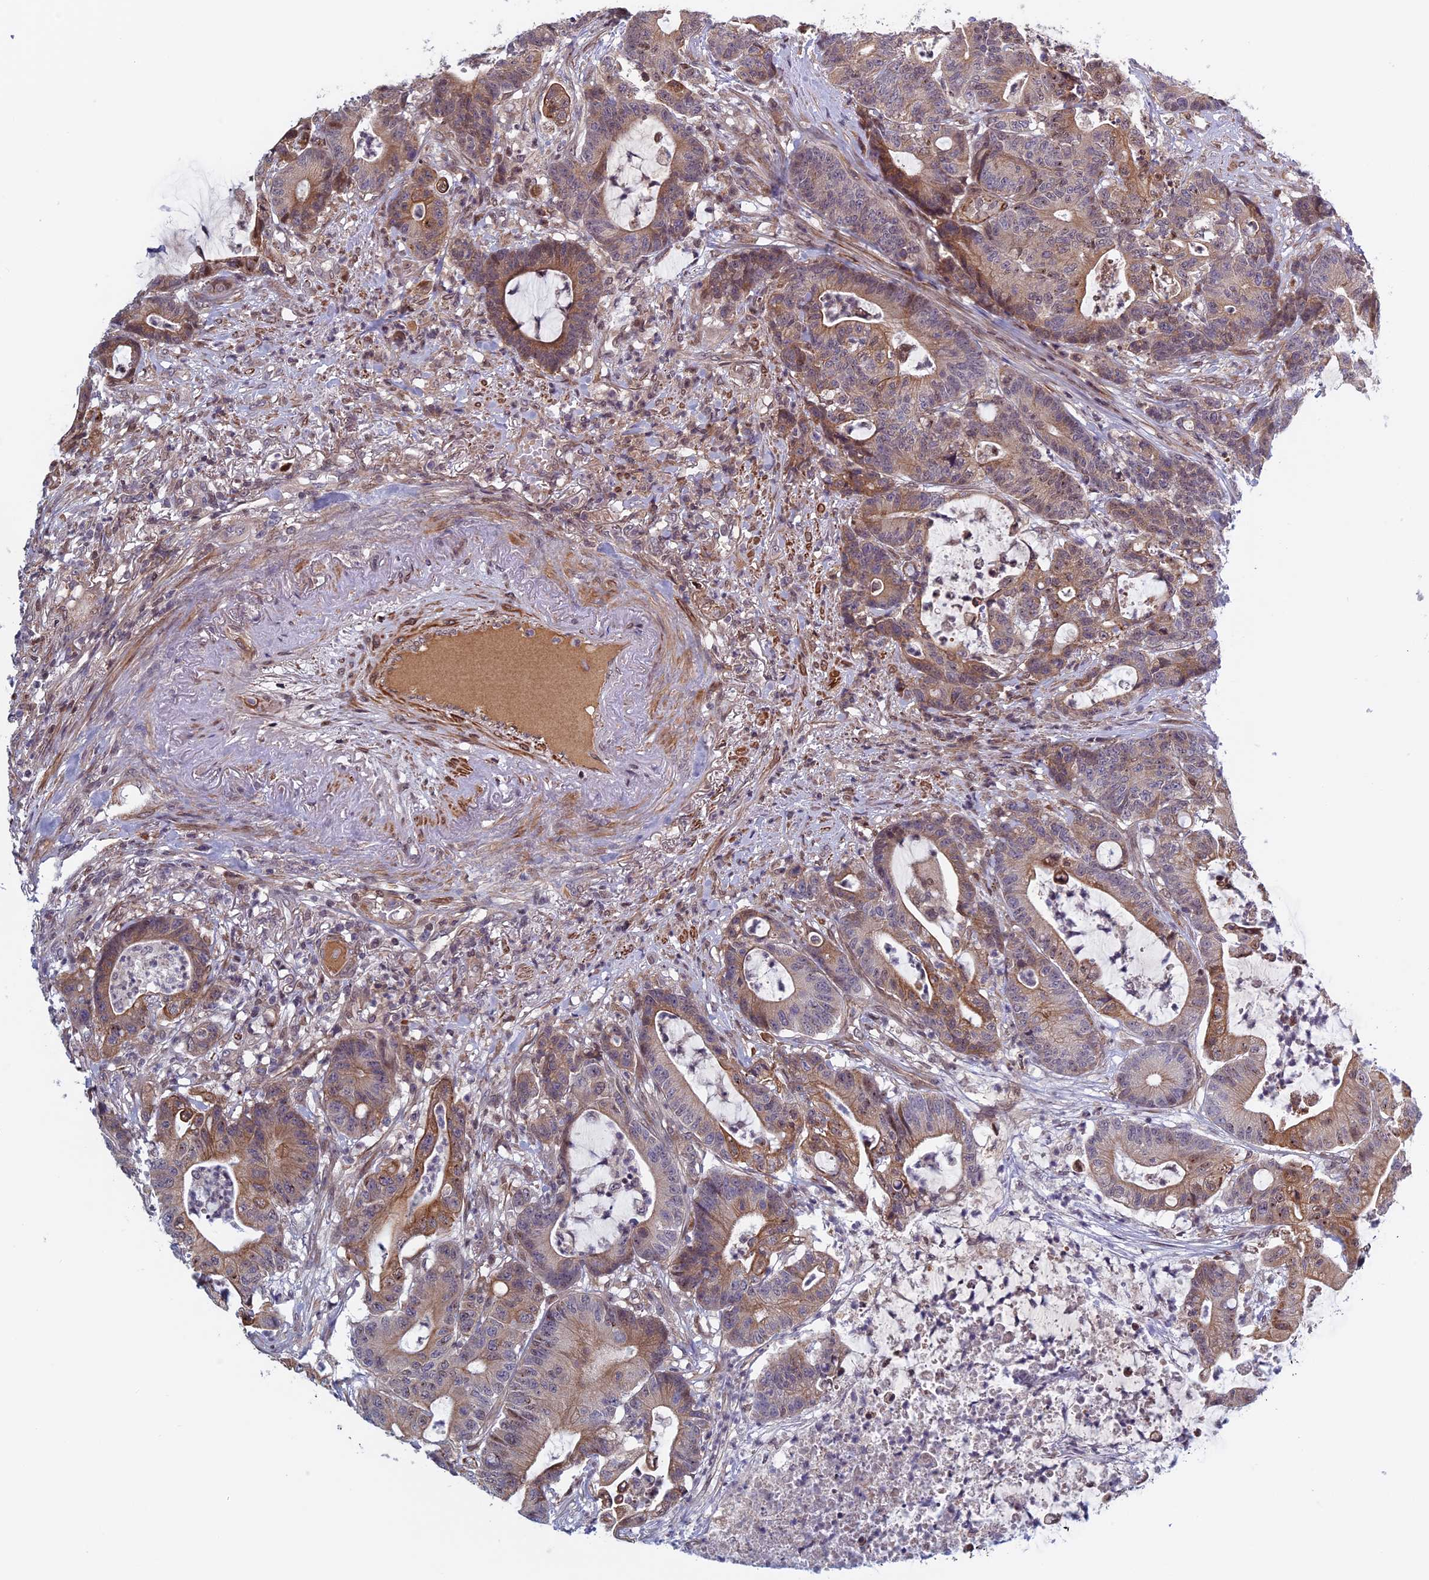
{"staining": {"intensity": "moderate", "quantity": "25%-75%", "location": "cytoplasmic/membranous,nuclear"}, "tissue": "colorectal cancer", "cell_type": "Tumor cells", "image_type": "cancer", "snomed": [{"axis": "morphology", "description": "Adenocarcinoma, NOS"}, {"axis": "topography", "description": "Colon"}], "caption": "Human colorectal cancer stained with a brown dye reveals moderate cytoplasmic/membranous and nuclear positive positivity in about 25%-75% of tumor cells.", "gene": "FADS1", "patient": {"sex": "female", "age": 84}}